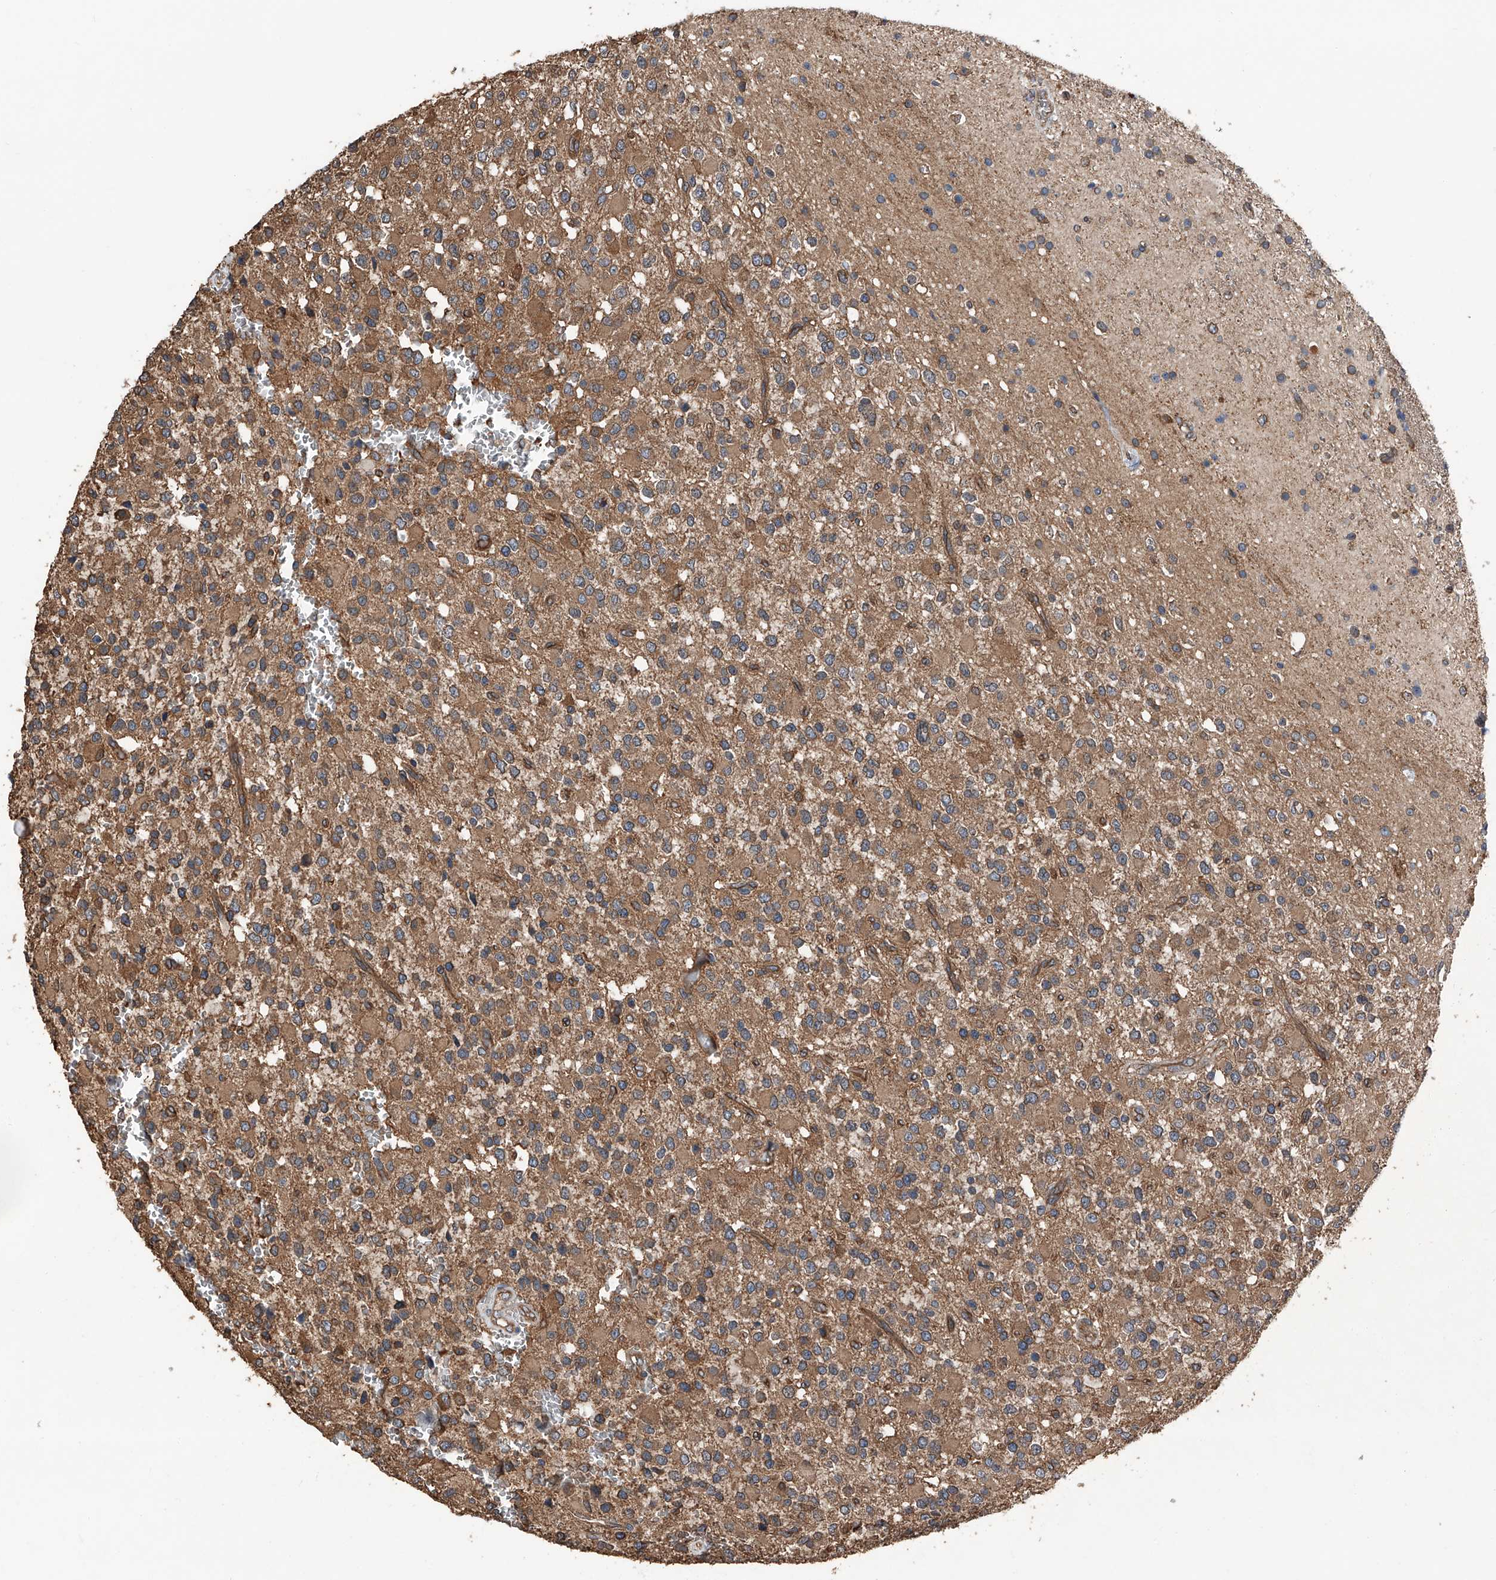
{"staining": {"intensity": "moderate", "quantity": "<25%", "location": "cytoplasmic/membranous"}, "tissue": "glioma", "cell_type": "Tumor cells", "image_type": "cancer", "snomed": [{"axis": "morphology", "description": "Glioma, malignant, High grade"}, {"axis": "topography", "description": "Brain"}], "caption": "Moderate cytoplasmic/membranous protein positivity is present in about <25% of tumor cells in malignant glioma (high-grade). (DAB (3,3'-diaminobenzidine) IHC with brightfield microscopy, high magnification).", "gene": "KCNJ2", "patient": {"sex": "male", "age": 34}}